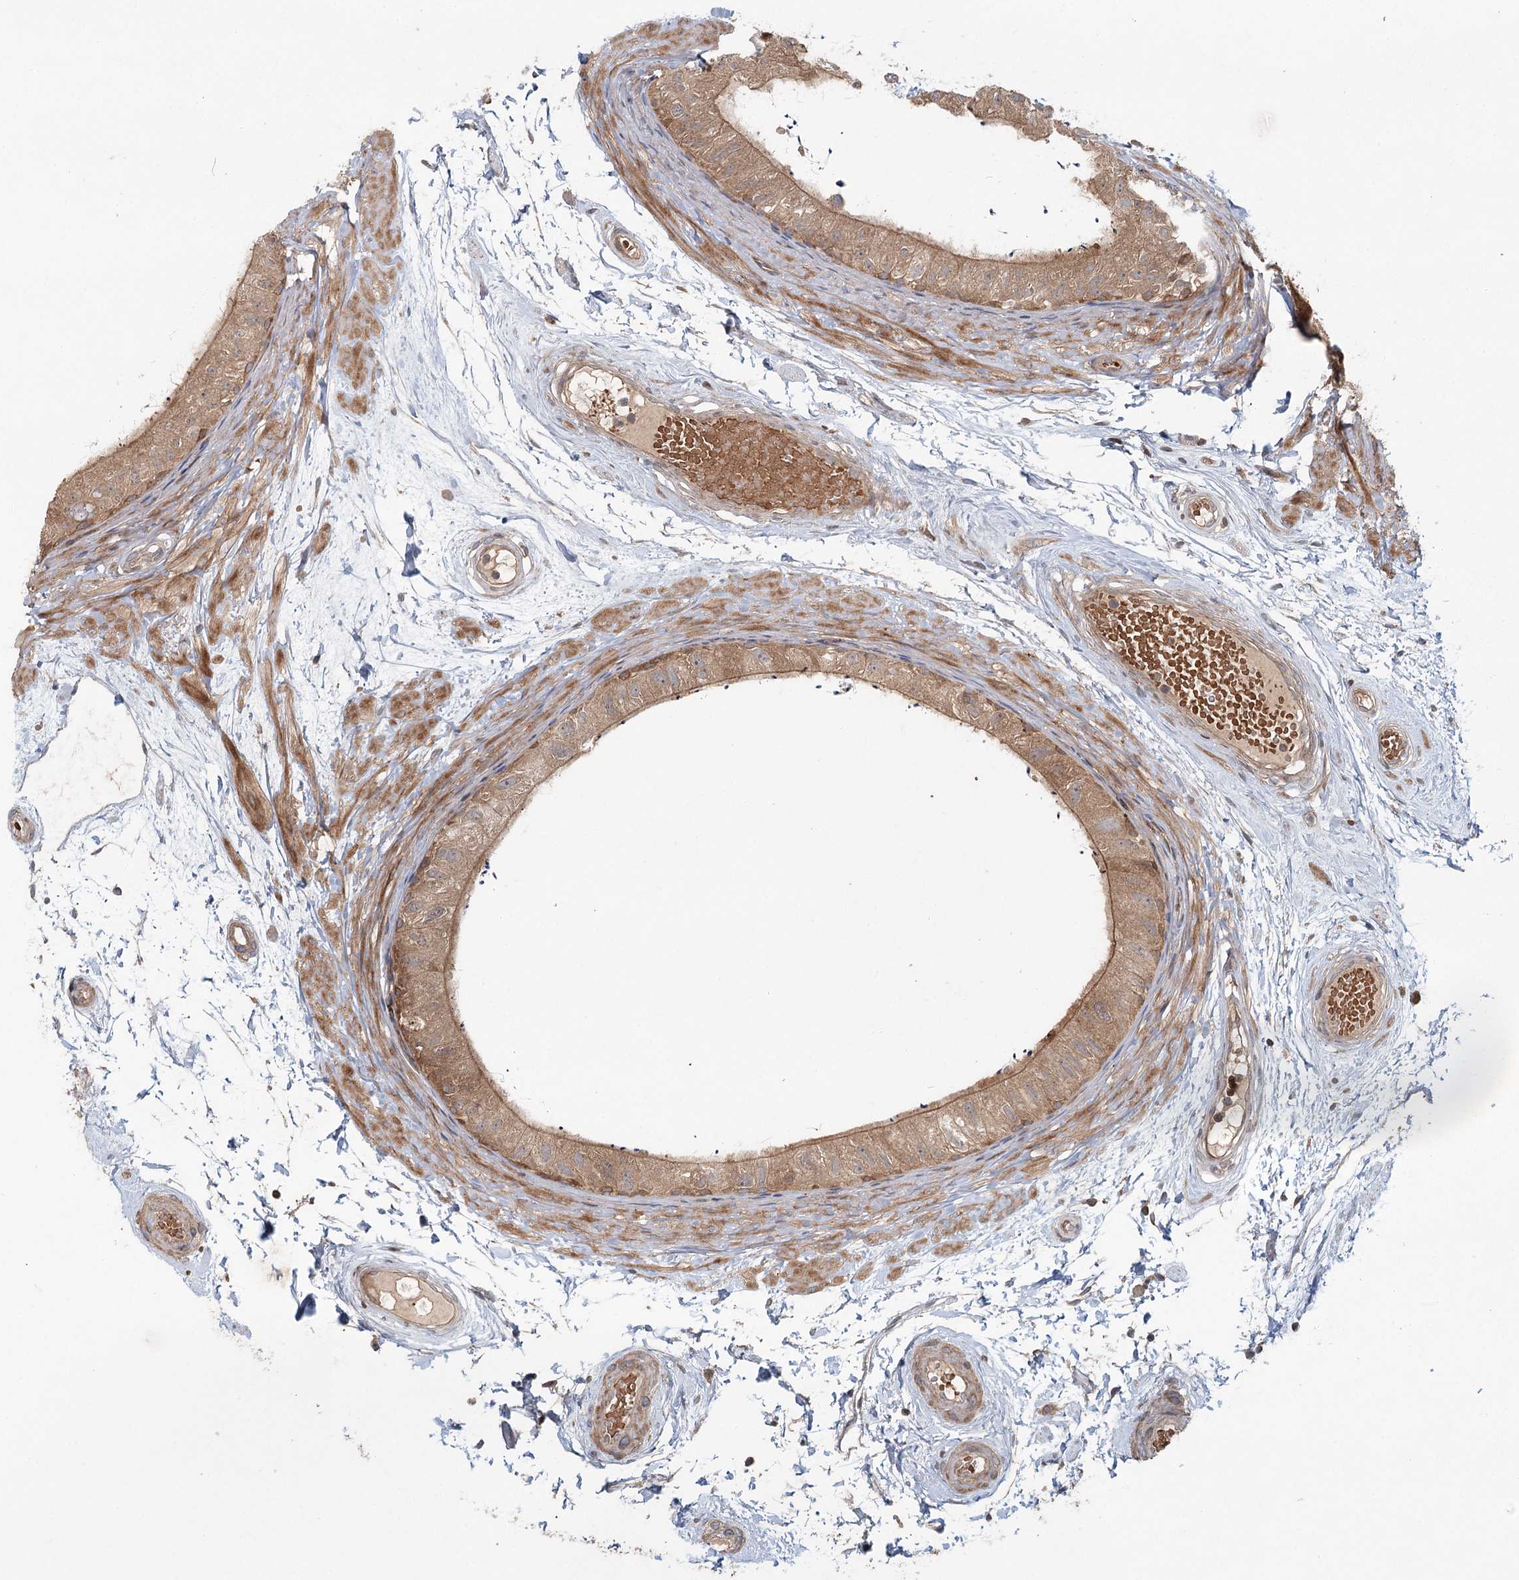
{"staining": {"intensity": "moderate", "quantity": ">75%", "location": "cytoplasmic/membranous"}, "tissue": "epididymis", "cell_type": "Glandular cells", "image_type": "normal", "snomed": [{"axis": "morphology", "description": "Normal tissue, NOS"}, {"axis": "topography", "description": "Epididymis"}], "caption": "Epididymis stained for a protein (brown) demonstrates moderate cytoplasmic/membranous positive expression in approximately >75% of glandular cells.", "gene": "ENSG00000273217", "patient": {"sex": "male", "age": 50}}